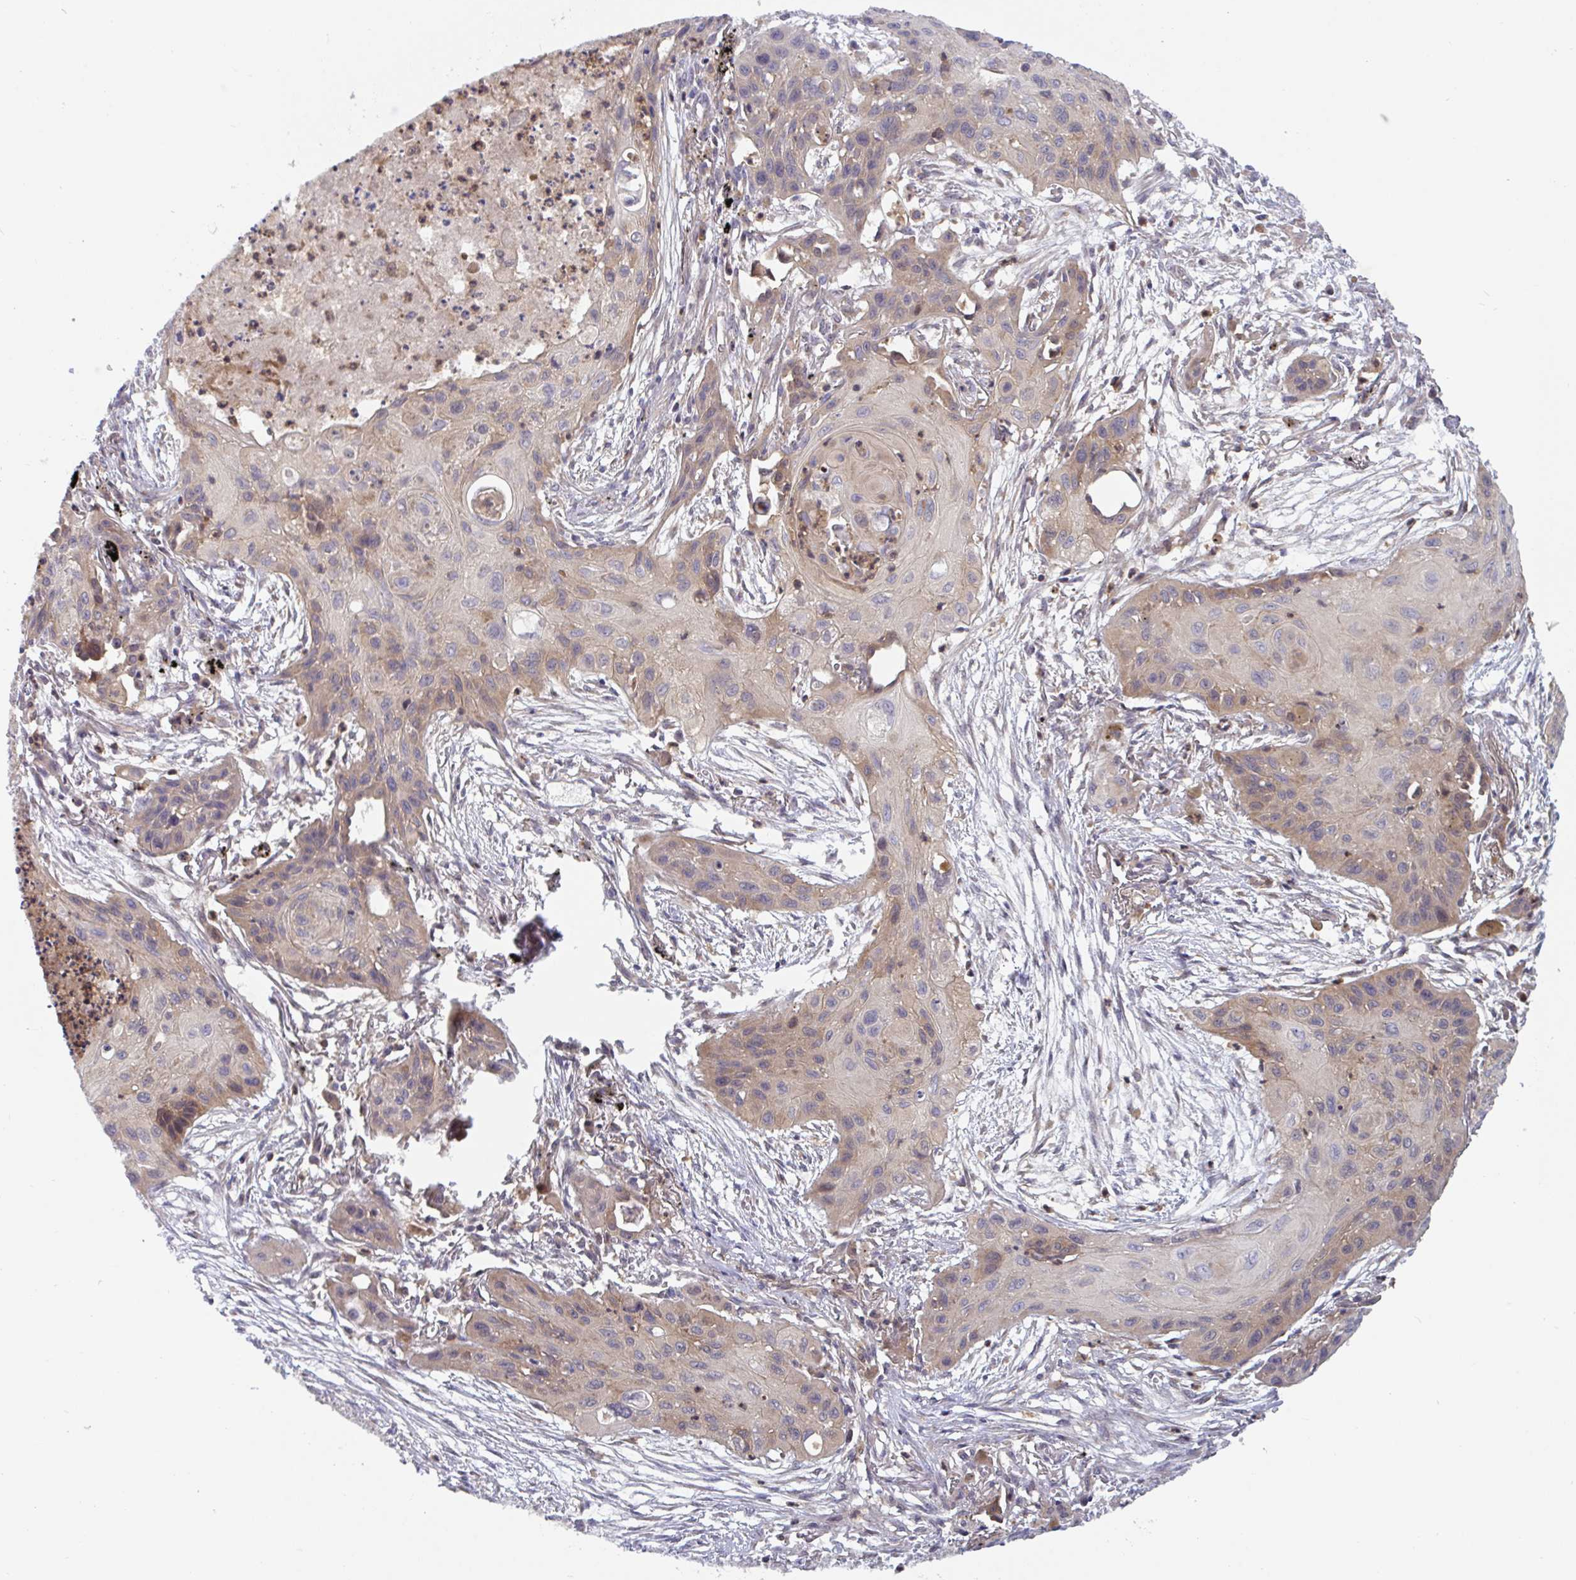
{"staining": {"intensity": "moderate", "quantity": "<25%", "location": "cytoplasmic/membranous"}, "tissue": "lung cancer", "cell_type": "Tumor cells", "image_type": "cancer", "snomed": [{"axis": "morphology", "description": "Squamous cell carcinoma, NOS"}, {"axis": "topography", "description": "Lung"}], "caption": "This histopathology image demonstrates lung cancer (squamous cell carcinoma) stained with IHC to label a protein in brown. The cytoplasmic/membranous of tumor cells show moderate positivity for the protein. Nuclei are counter-stained blue.", "gene": "LMNTD2", "patient": {"sex": "male", "age": 71}}